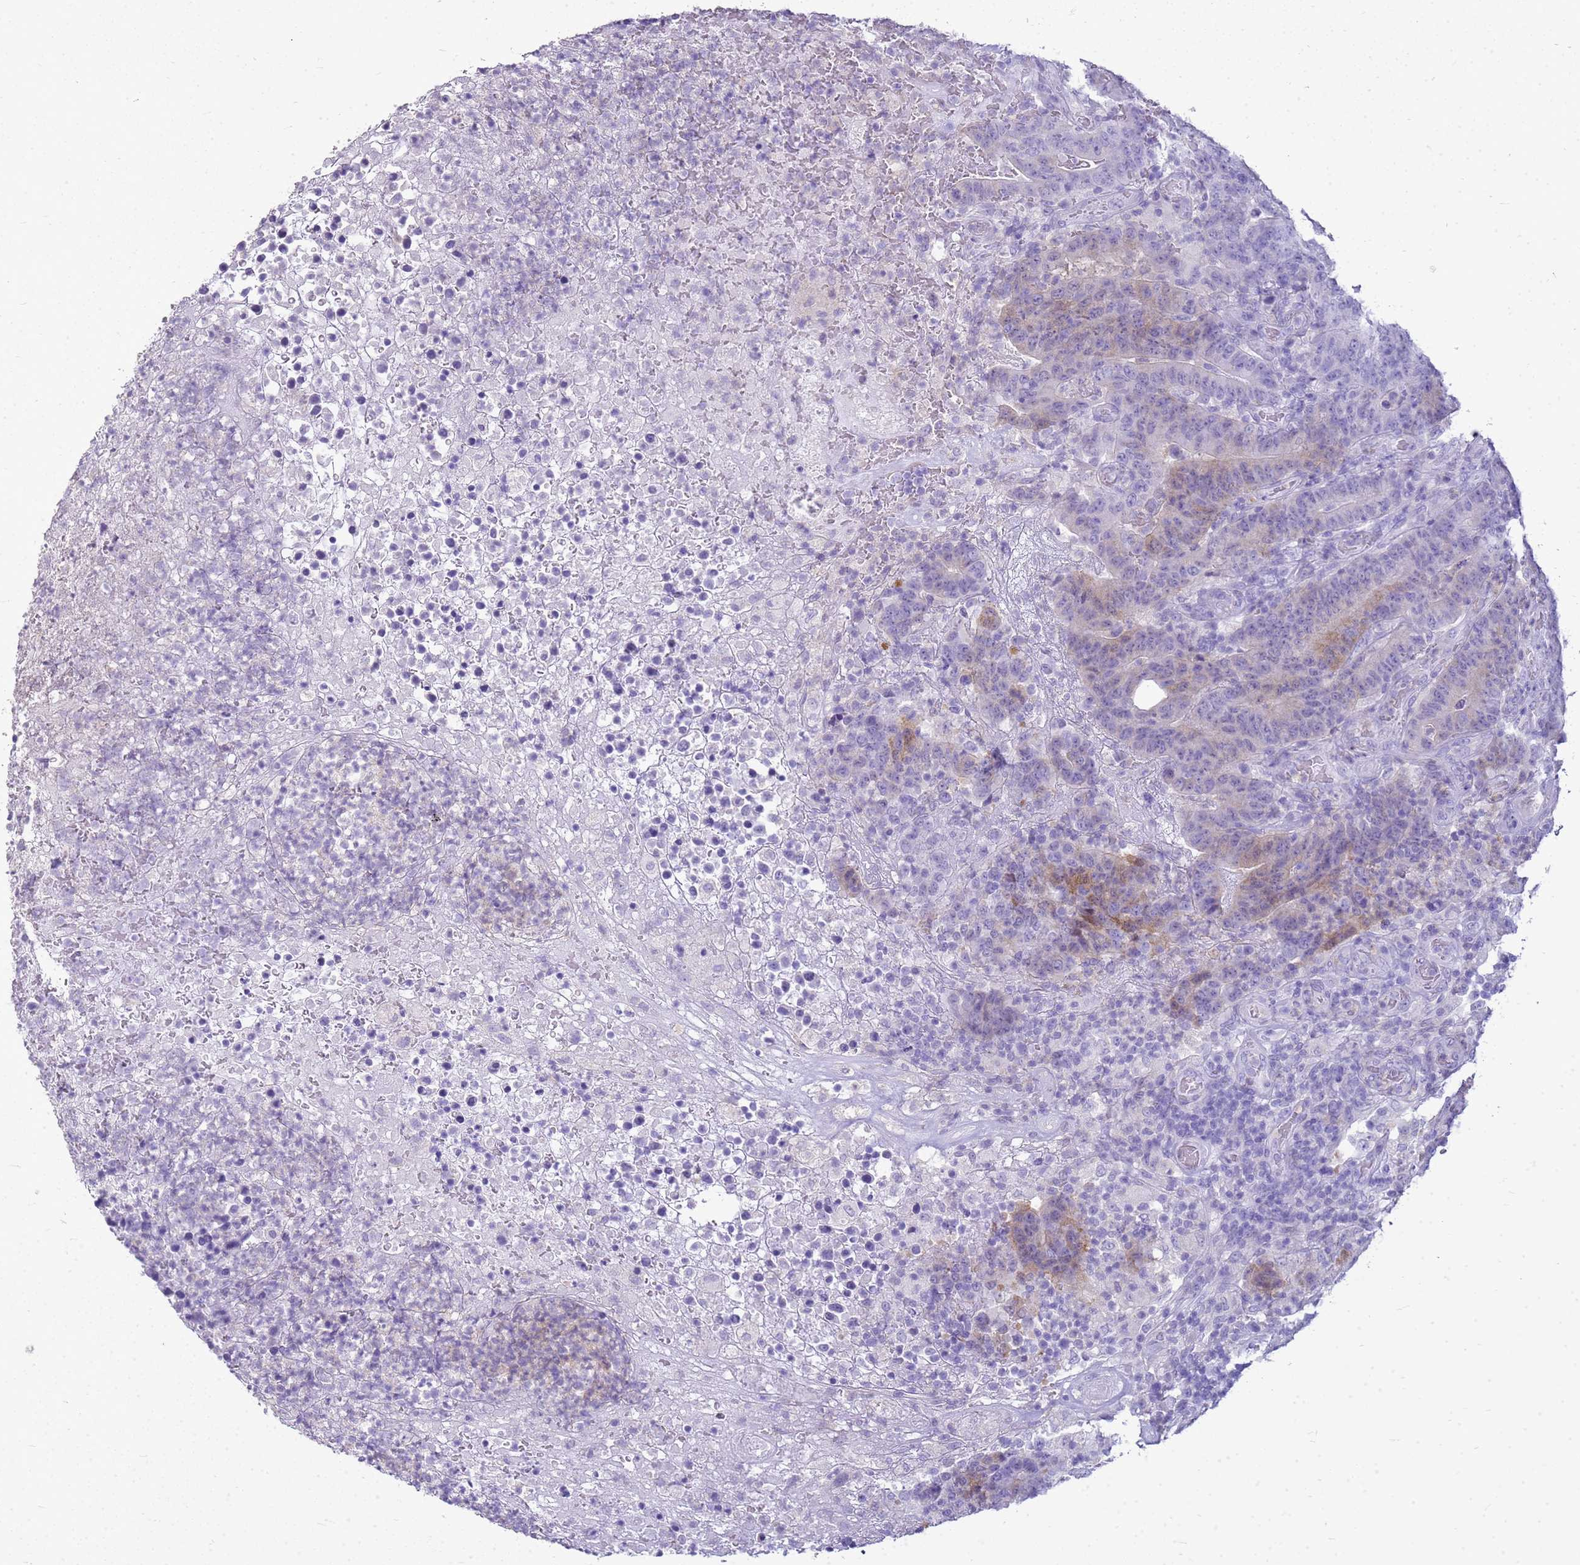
{"staining": {"intensity": "weak", "quantity": "<25%", "location": "cytoplasmic/membranous"}, "tissue": "colorectal cancer", "cell_type": "Tumor cells", "image_type": "cancer", "snomed": [{"axis": "morphology", "description": "Normal tissue, NOS"}, {"axis": "morphology", "description": "Adenocarcinoma, NOS"}, {"axis": "topography", "description": "Colon"}], "caption": "The image reveals no staining of tumor cells in colorectal cancer (adenocarcinoma).", "gene": "SULT1E1", "patient": {"sex": "female", "age": 75}}